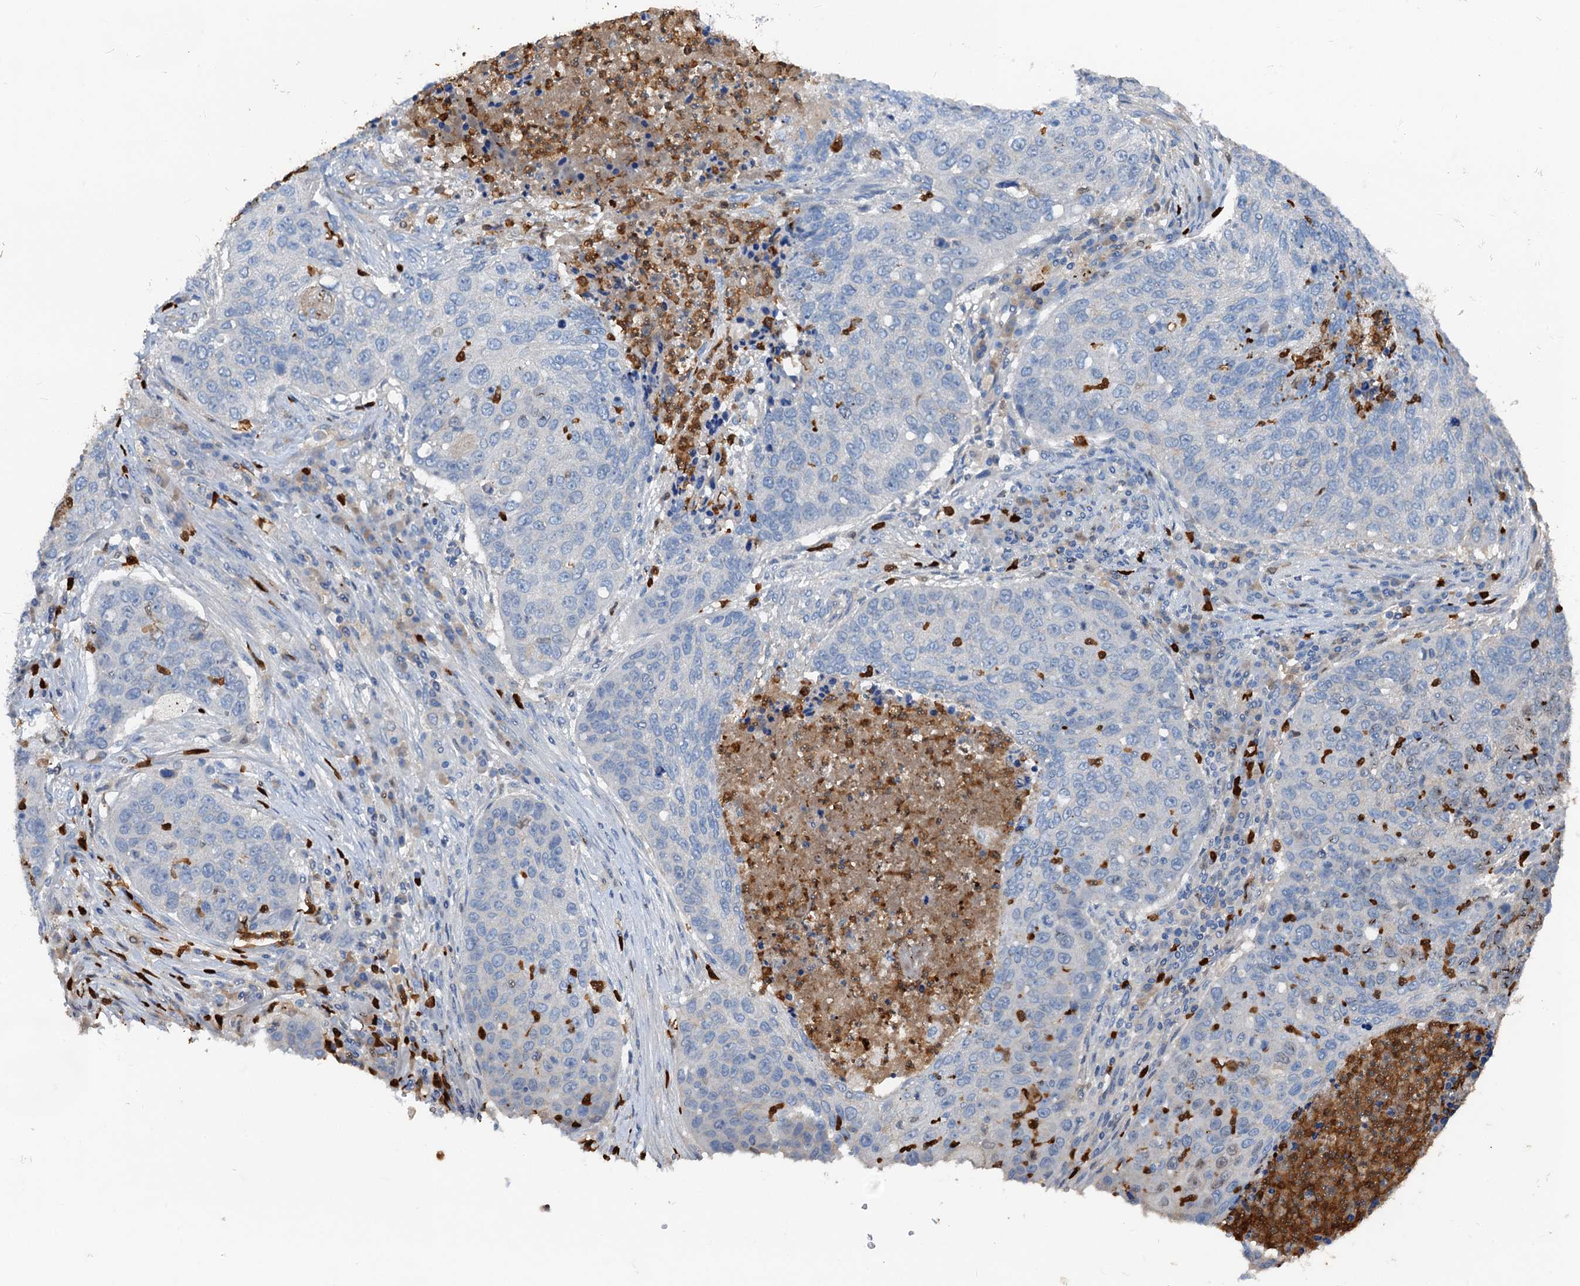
{"staining": {"intensity": "negative", "quantity": "none", "location": "none"}, "tissue": "lung cancer", "cell_type": "Tumor cells", "image_type": "cancer", "snomed": [{"axis": "morphology", "description": "Squamous cell carcinoma, NOS"}, {"axis": "topography", "description": "Lung"}], "caption": "DAB (3,3'-diaminobenzidine) immunohistochemical staining of lung cancer (squamous cell carcinoma) reveals no significant positivity in tumor cells.", "gene": "OTOA", "patient": {"sex": "female", "age": 63}}